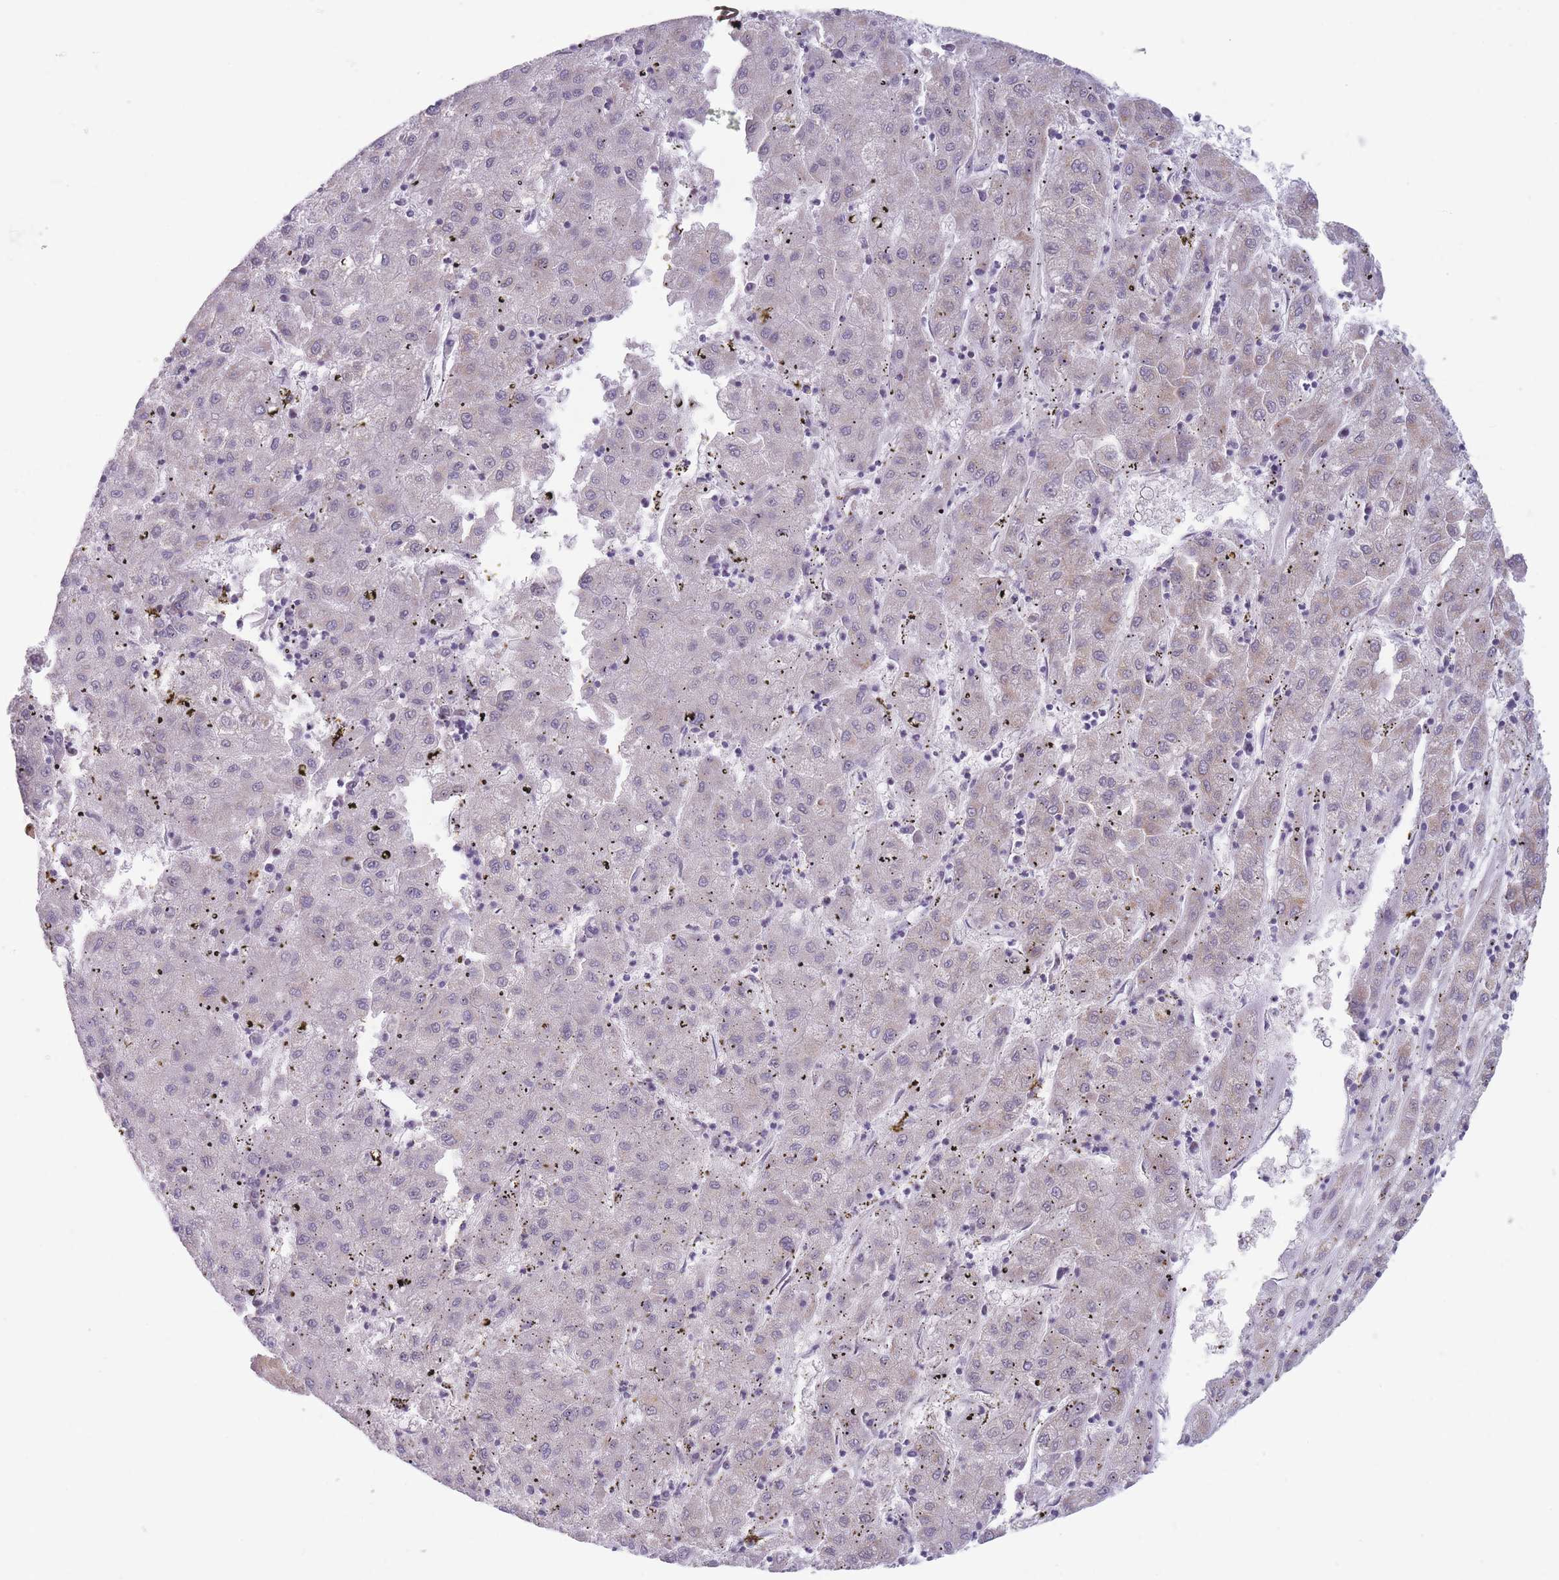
{"staining": {"intensity": "negative", "quantity": "none", "location": "none"}, "tissue": "liver cancer", "cell_type": "Tumor cells", "image_type": "cancer", "snomed": [{"axis": "morphology", "description": "Carcinoma, Hepatocellular, NOS"}, {"axis": "topography", "description": "Liver"}], "caption": "DAB immunohistochemical staining of liver cancer (hepatocellular carcinoma) reveals no significant expression in tumor cells.", "gene": "ARID3B", "patient": {"sex": "male", "age": 72}}